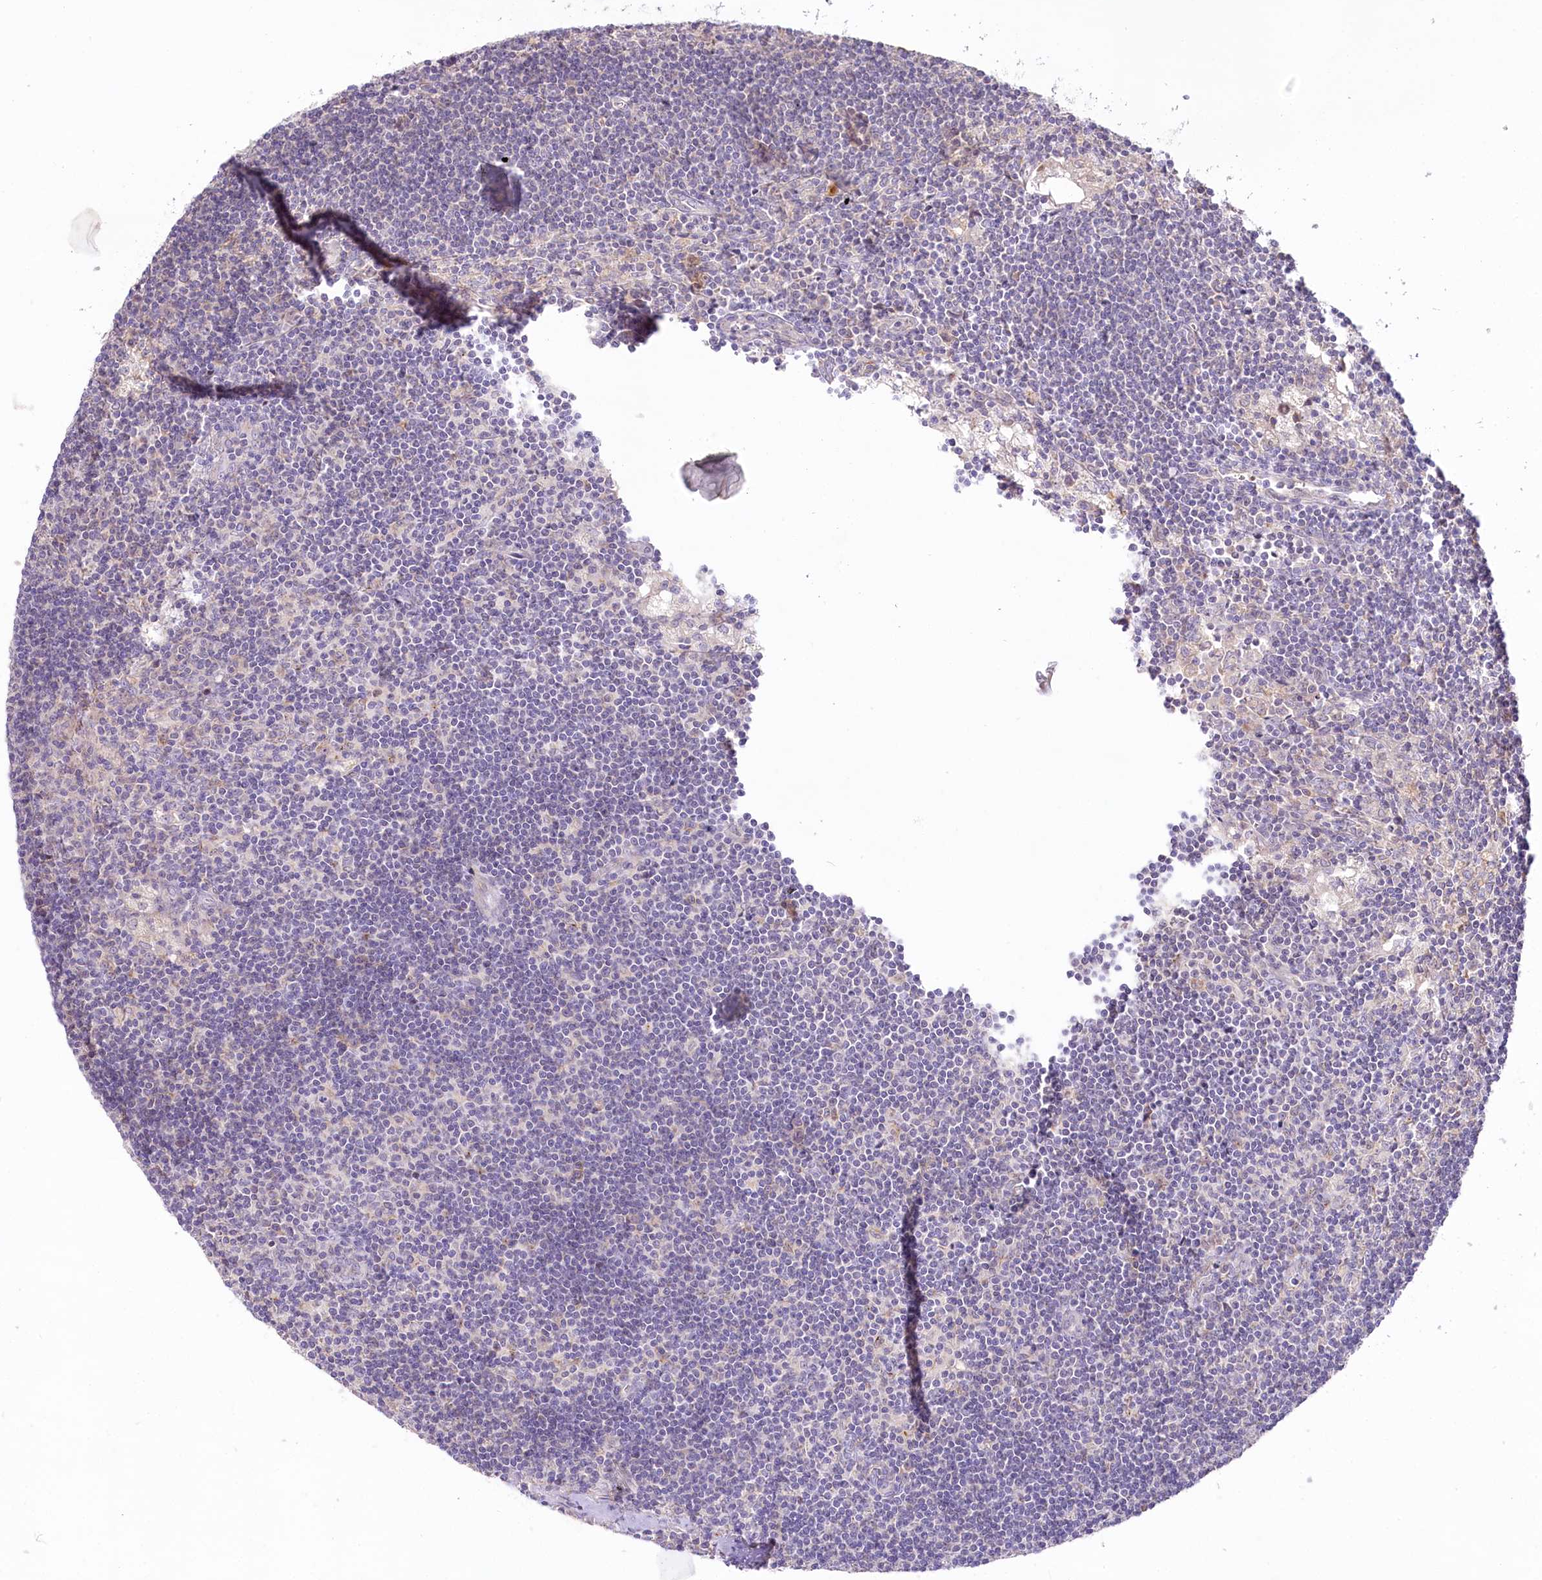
{"staining": {"intensity": "negative", "quantity": "none", "location": "none"}, "tissue": "lymph node", "cell_type": "Germinal center cells", "image_type": "normal", "snomed": [{"axis": "morphology", "description": "Normal tissue, NOS"}, {"axis": "topography", "description": "Lymph node"}], "caption": "High power microscopy photomicrograph of an IHC histopathology image of normal lymph node, revealing no significant staining in germinal center cells.", "gene": "SLC6A11", "patient": {"sex": "male", "age": 24}}